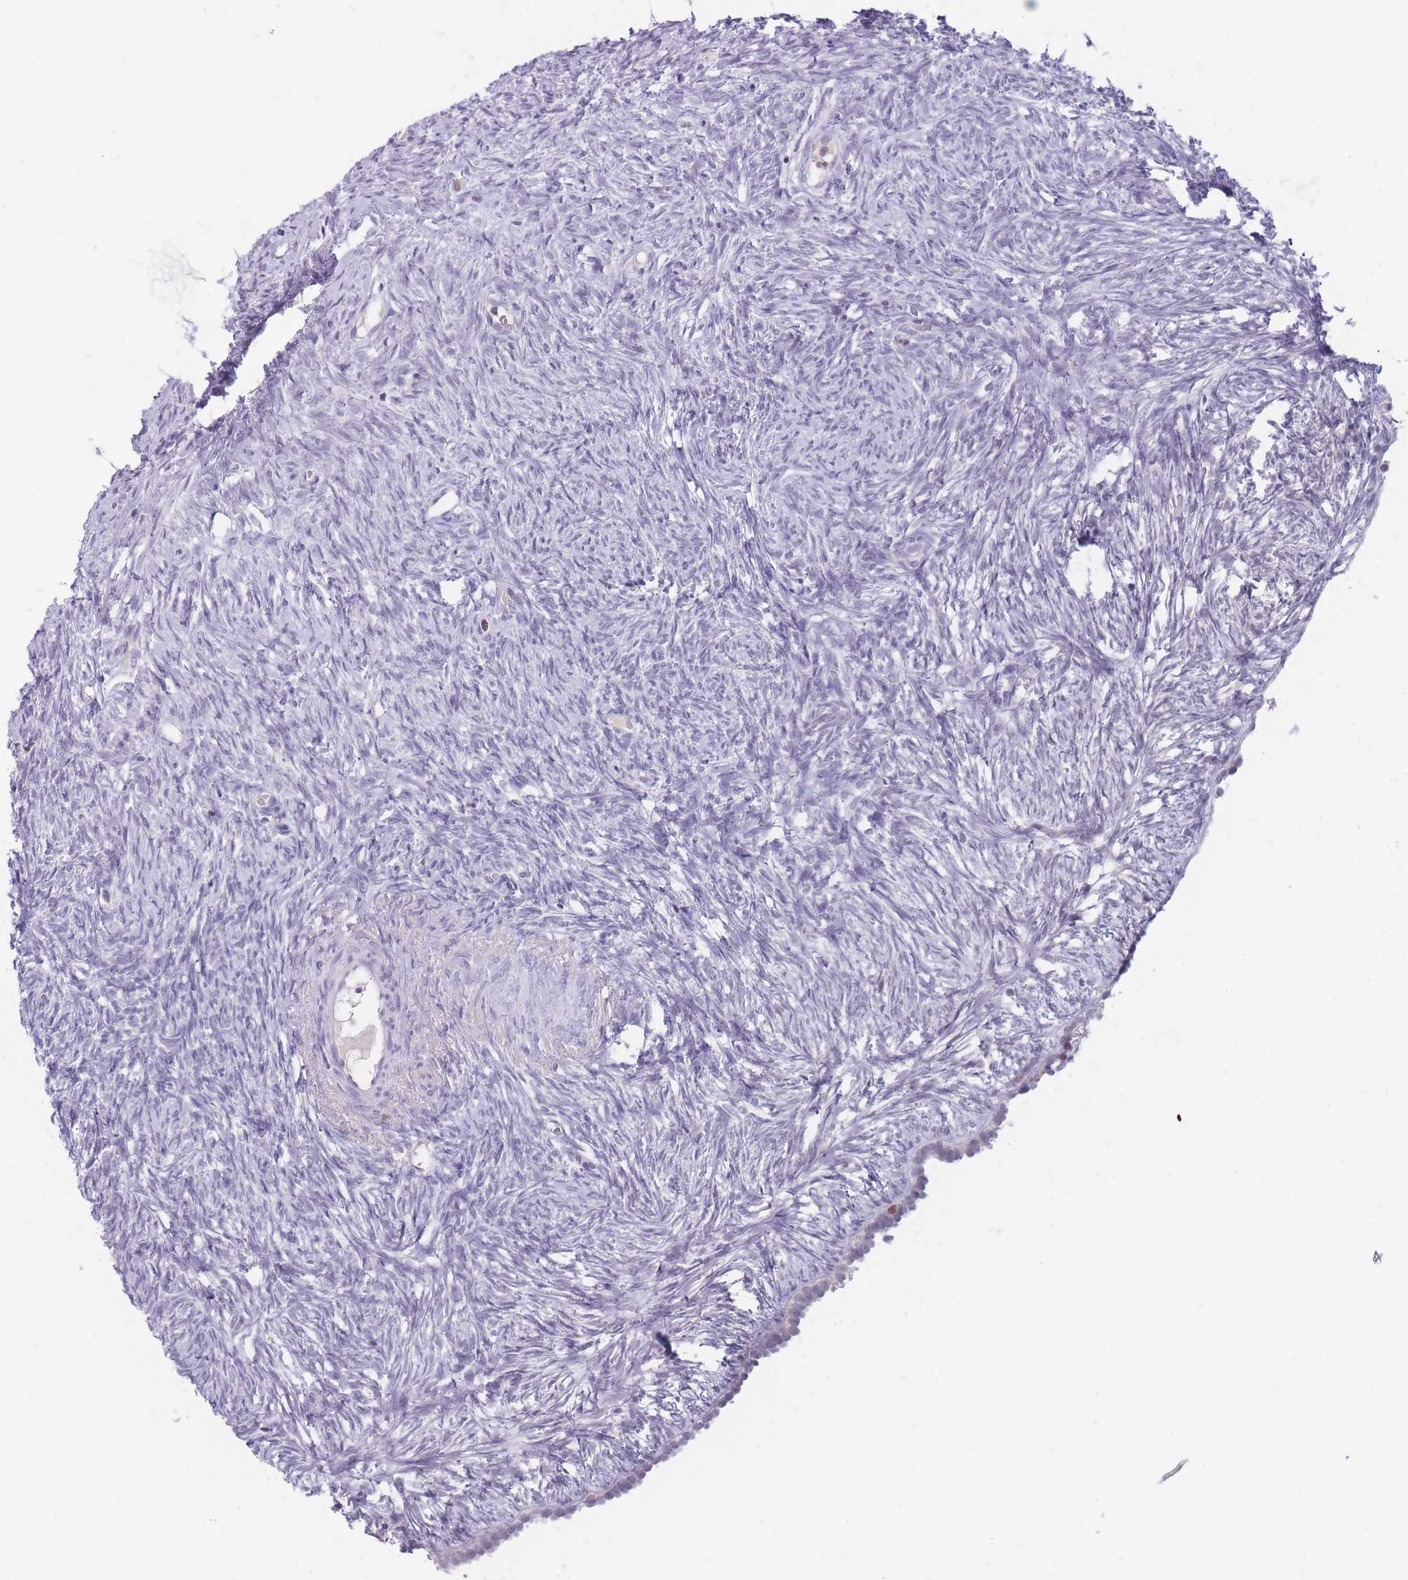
{"staining": {"intensity": "negative", "quantity": "none", "location": "none"}, "tissue": "ovary", "cell_type": "Ovarian stroma cells", "image_type": "normal", "snomed": [{"axis": "morphology", "description": "Normal tissue, NOS"}, {"axis": "topography", "description": "Ovary"}], "caption": "IHC photomicrograph of normal ovary: ovary stained with DAB reveals no significant protein staining in ovarian stroma cells. (DAB immunohistochemistry (IHC) visualized using brightfield microscopy, high magnification).", "gene": "ARID3B", "patient": {"sex": "female", "age": 51}}